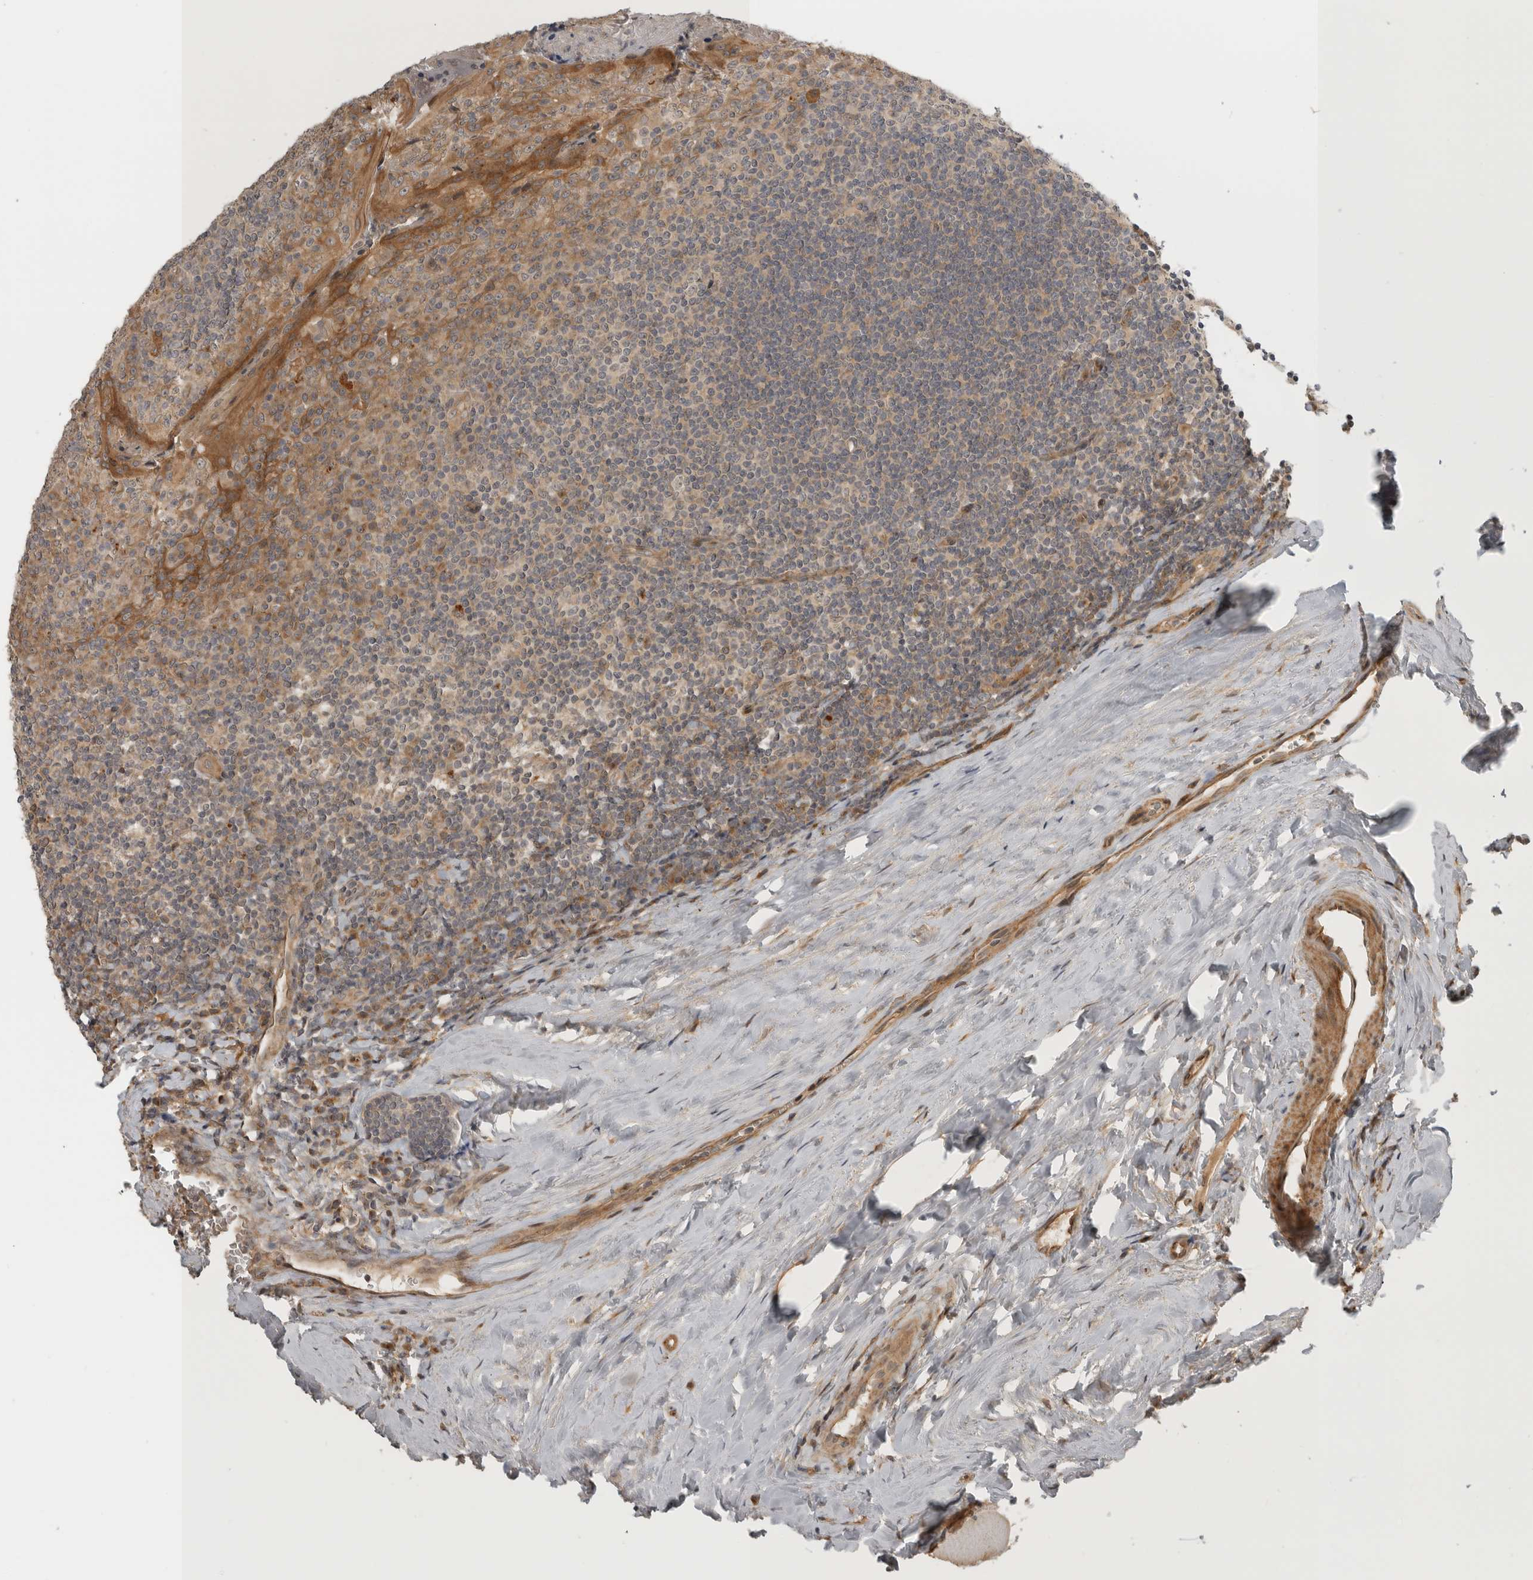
{"staining": {"intensity": "weak", "quantity": ">75%", "location": "cytoplasmic/membranous"}, "tissue": "tonsil", "cell_type": "Germinal center cells", "image_type": "normal", "snomed": [{"axis": "morphology", "description": "Normal tissue, NOS"}, {"axis": "topography", "description": "Tonsil"}], "caption": "Immunohistochemical staining of unremarkable human tonsil demonstrates weak cytoplasmic/membranous protein positivity in approximately >75% of germinal center cells. The protein is stained brown, and the nuclei are stained in blue (DAB (3,3'-diaminobenzidine) IHC with brightfield microscopy, high magnification).", "gene": "CUEDC1", "patient": {"sex": "male", "age": 27}}